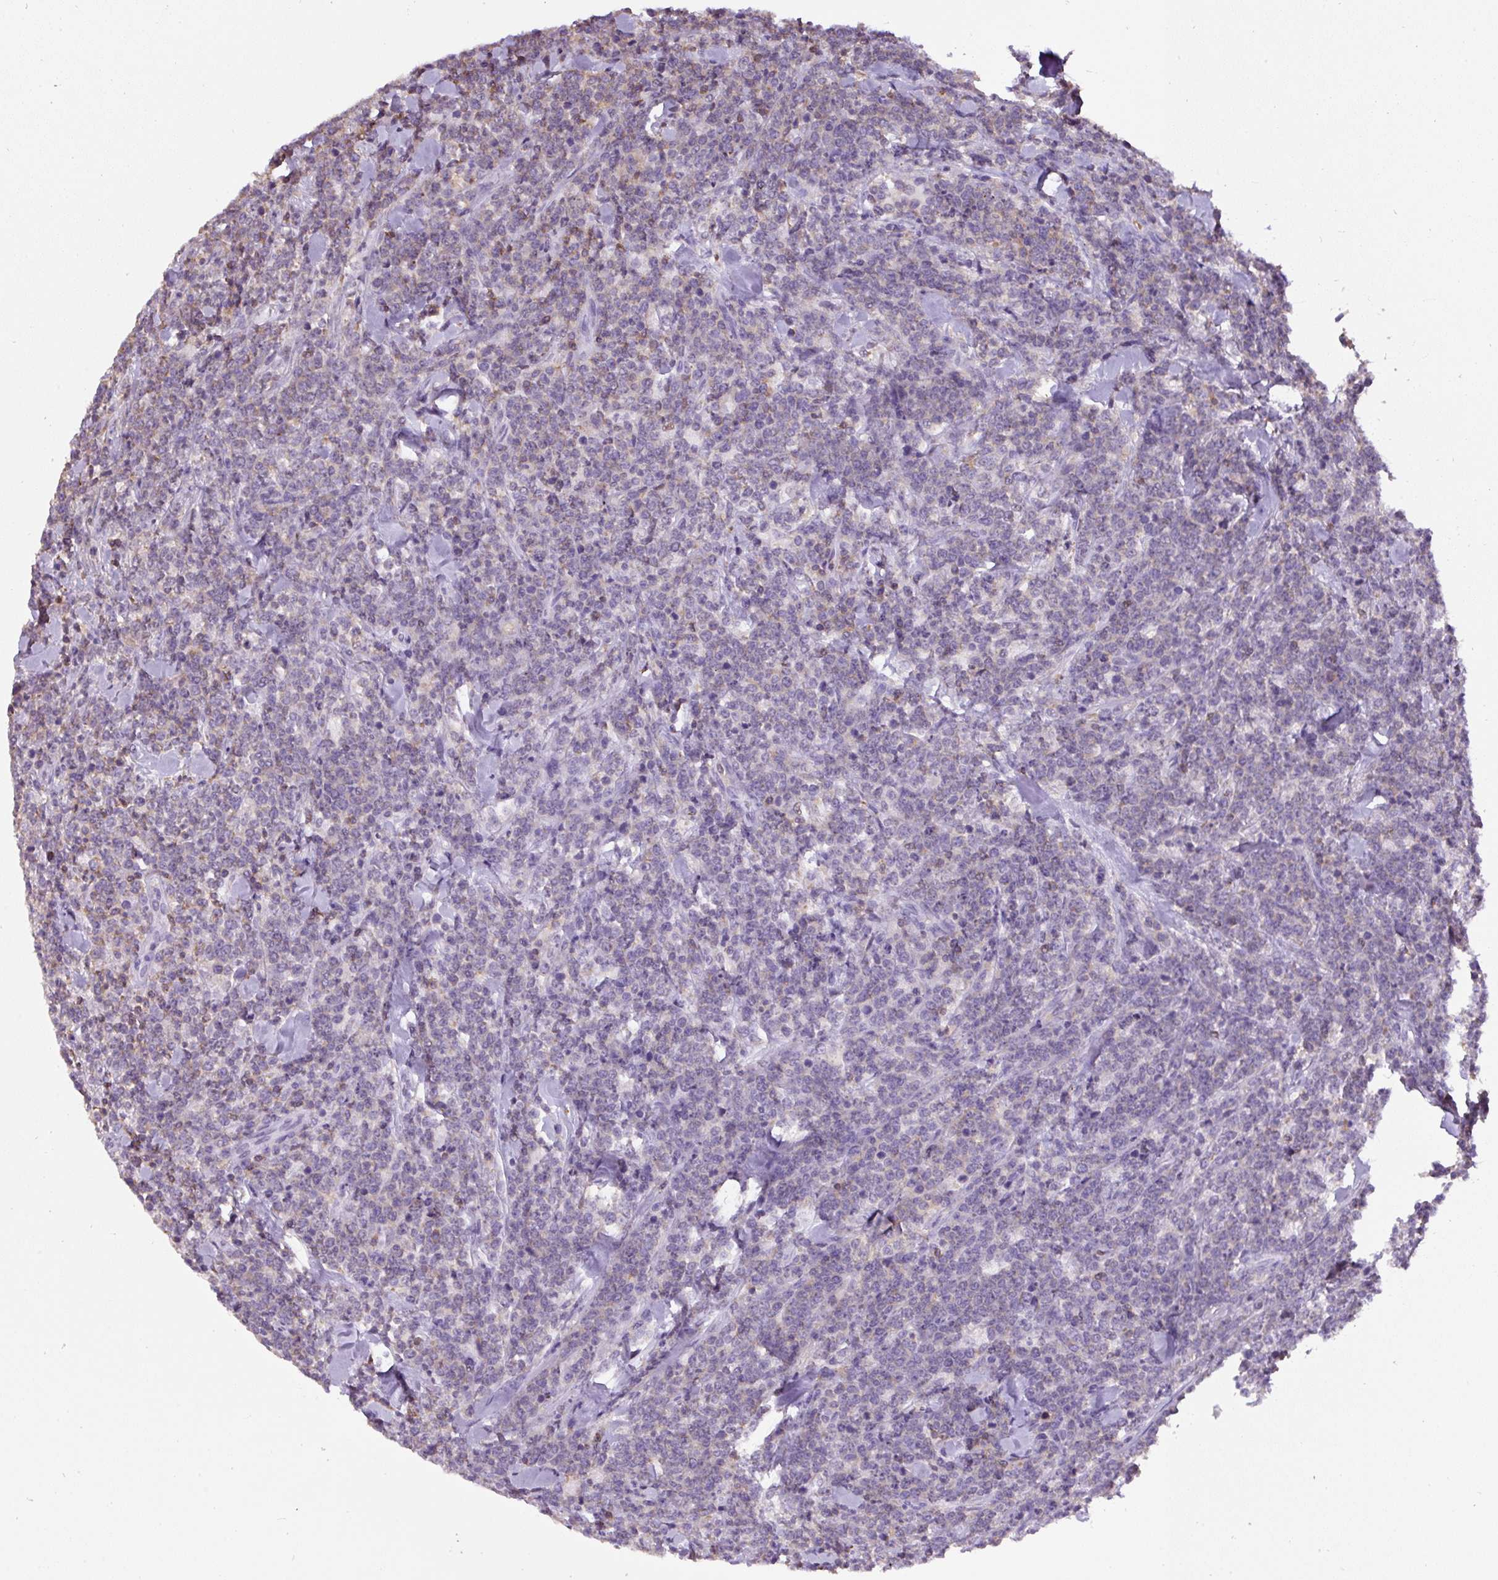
{"staining": {"intensity": "weak", "quantity": "<25%", "location": "cytoplasmic/membranous"}, "tissue": "lymphoma", "cell_type": "Tumor cells", "image_type": "cancer", "snomed": [{"axis": "morphology", "description": "Malignant lymphoma, non-Hodgkin's type, High grade"}, {"axis": "topography", "description": "Small intestine"}, {"axis": "topography", "description": "Colon"}], "caption": "The image displays no significant positivity in tumor cells of malignant lymphoma, non-Hodgkin's type (high-grade).", "gene": "FAM228B", "patient": {"sex": "male", "age": 8}}